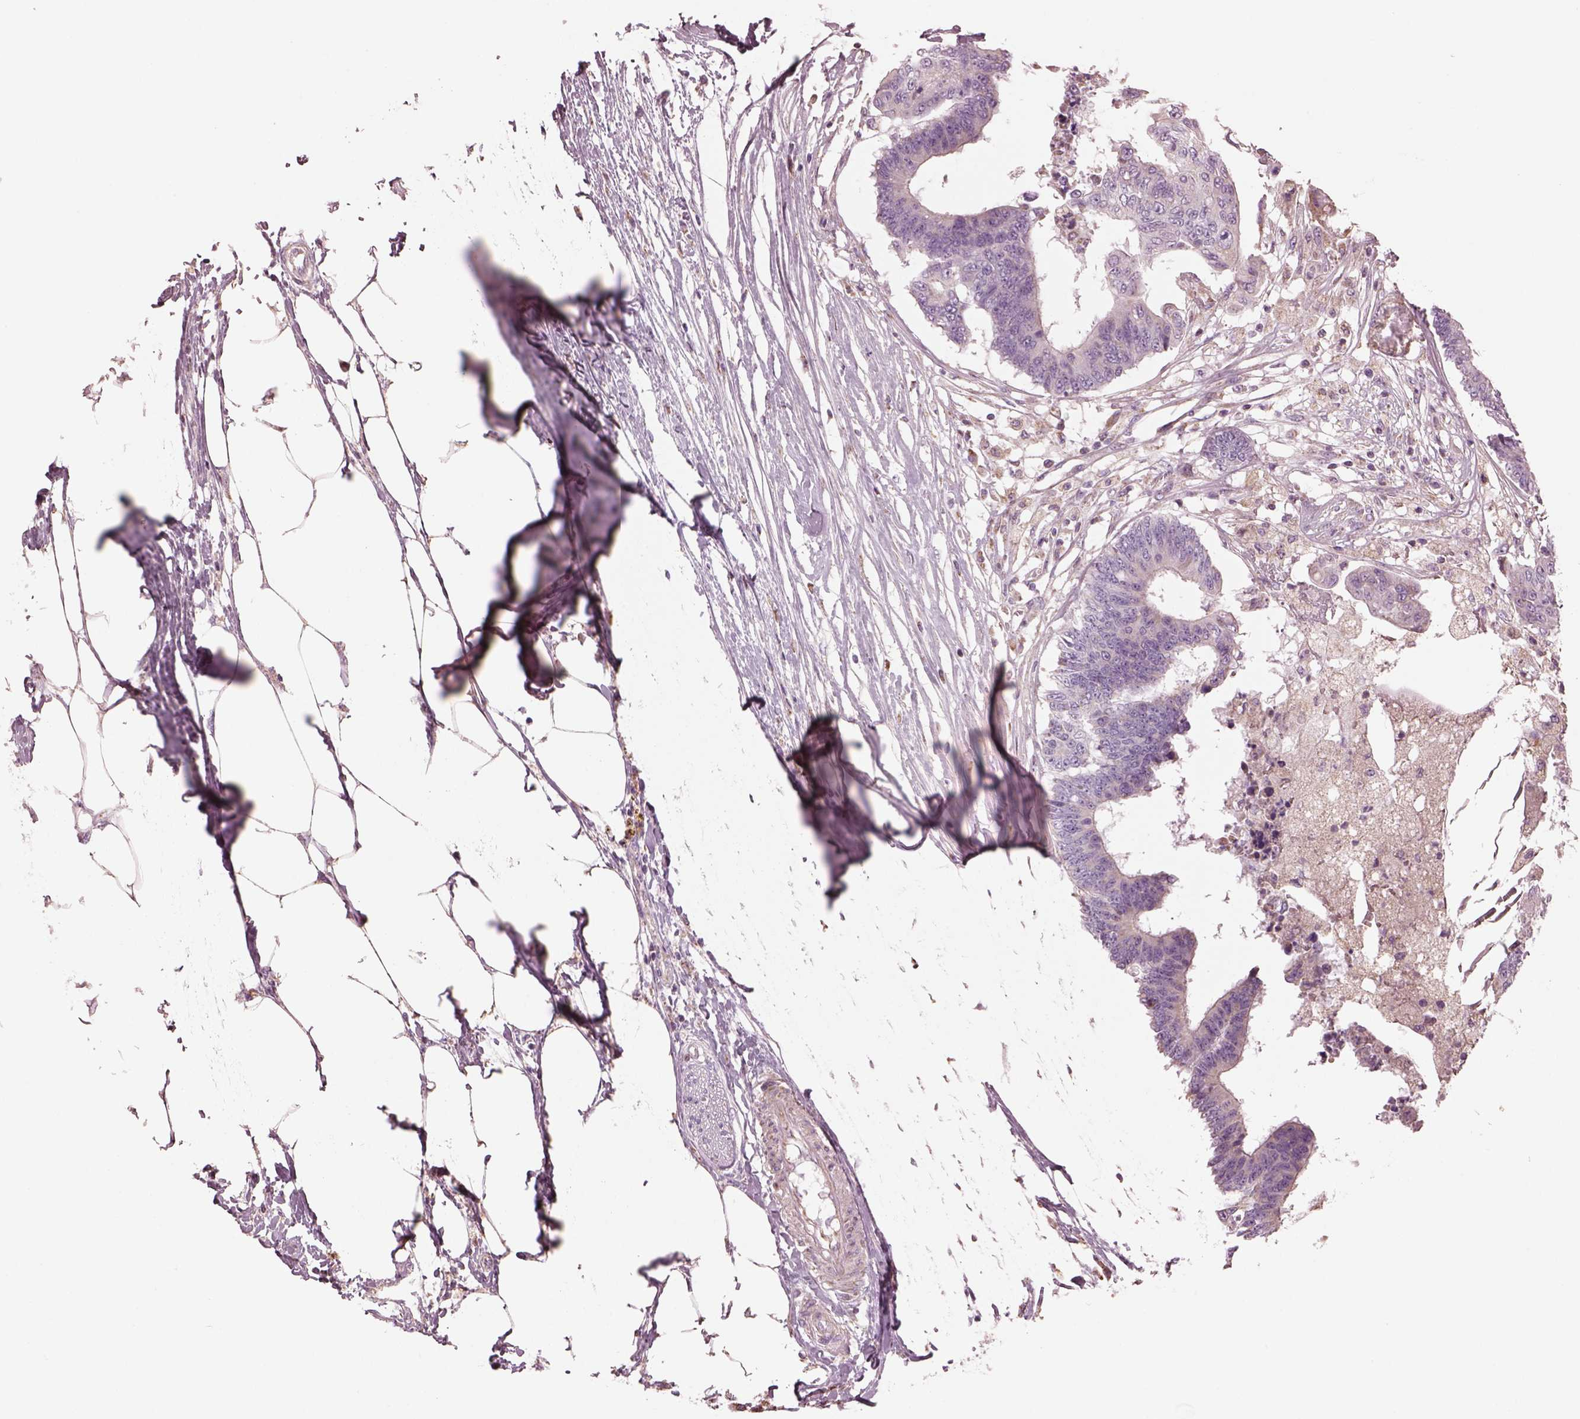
{"staining": {"intensity": "negative", "quantity": "none", "location": "none"}, "tissue": "colorectal cancer", "cell_type": "Tumor cells", "image_type": "cancer", "snomed": [{"axis": "morphology", "description": "Adenocarcinoma, NOS"}, {"axis": "topography", "description": "Colon"}], "caption": "DAB (3,3'-diaminobenzidine) immunohistochemical staining of colorectal cancer (adenocarcinoma) exhibits no significant expression in tumor cells.", "gene": "SPATA7", "patient": {"sex": "female", "age": 48}}